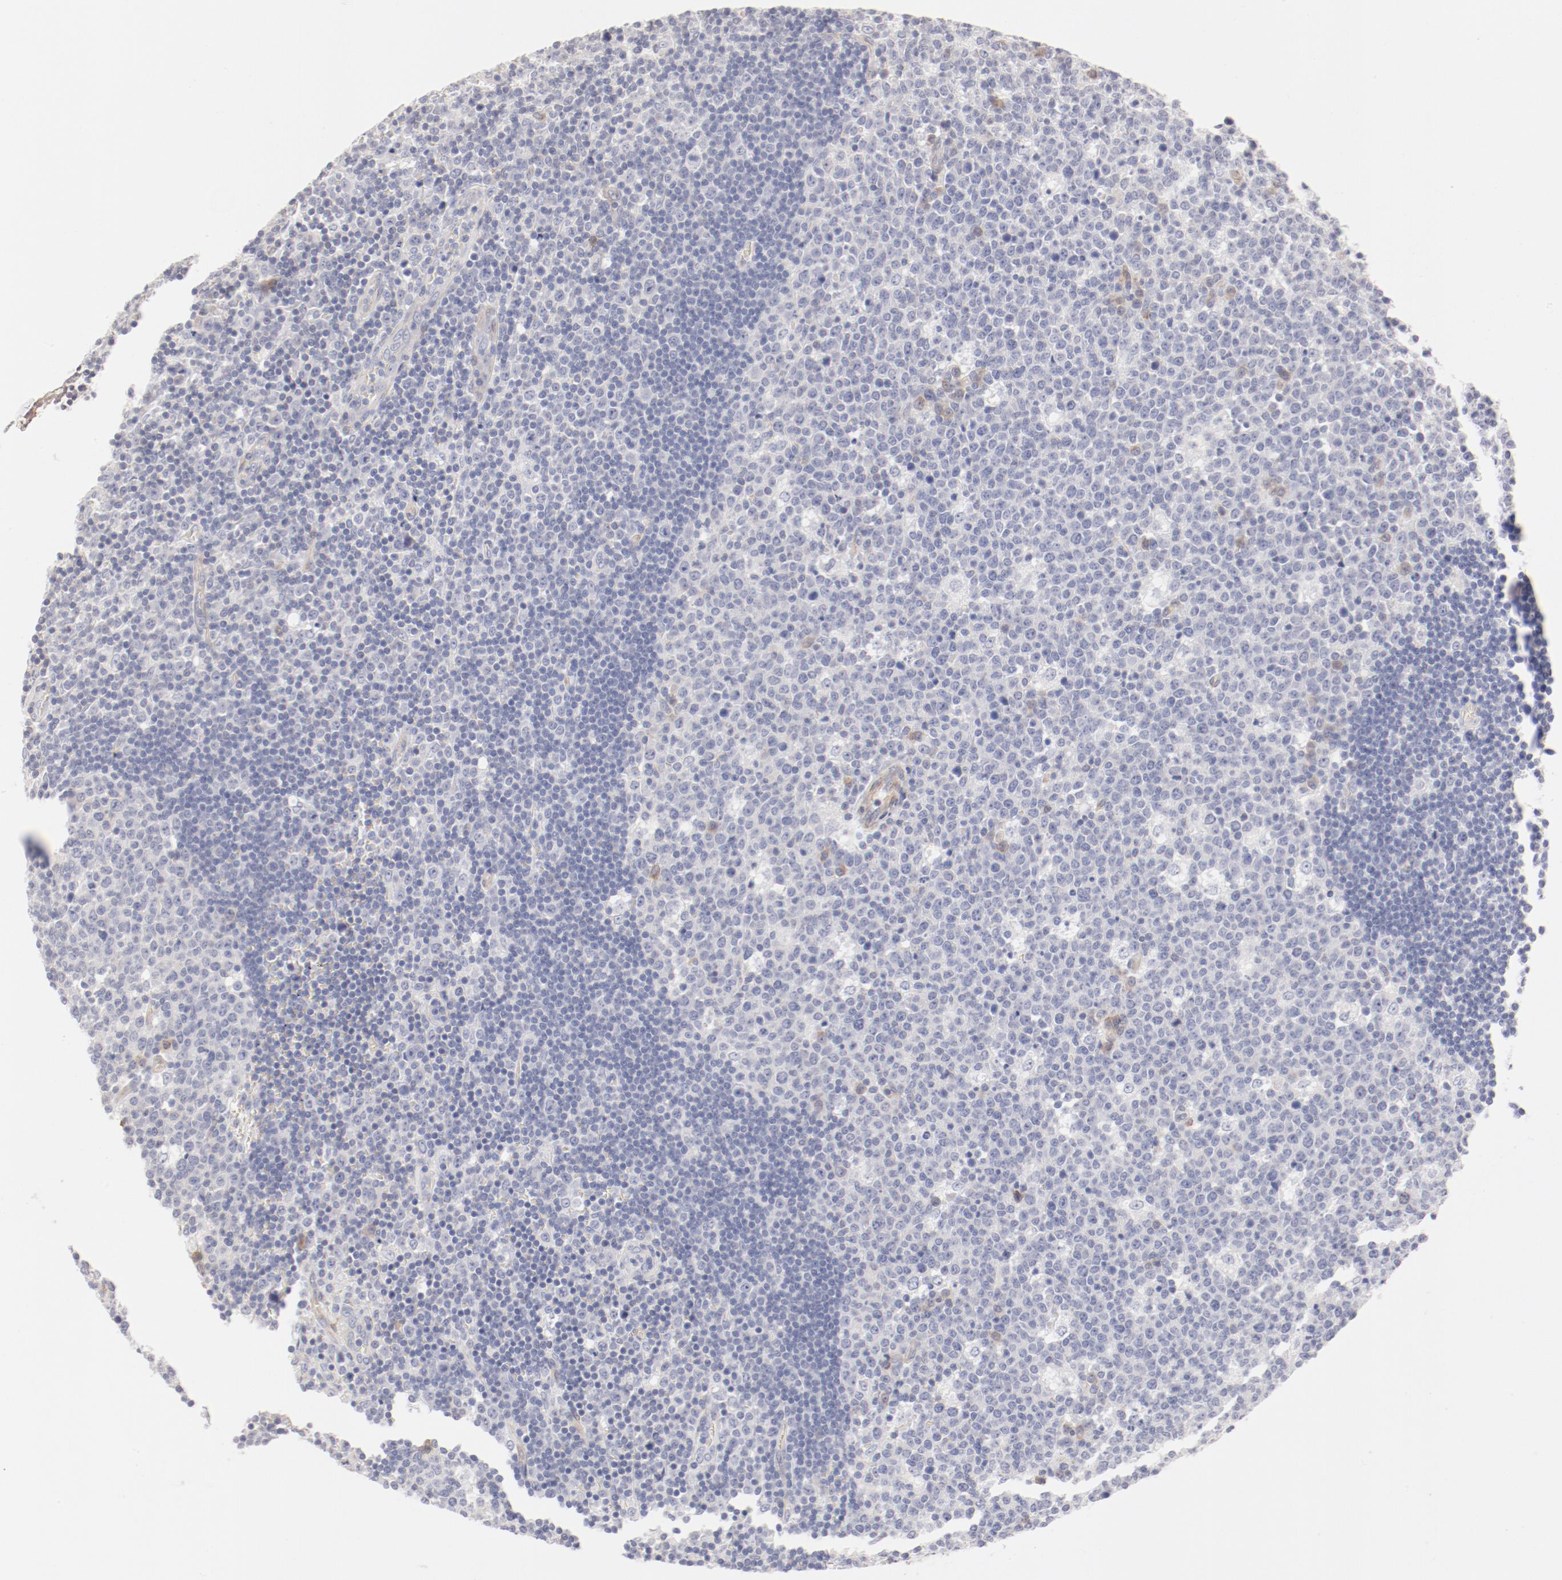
{"staining": {"intensity": "negative", "quantity": "none", "location": "none"}, "tissue": "lymph node", "cell_type": "Germinal center cells", "image_type": "normal", "snomed": [{"axis": "morphology", "description": "Normal tissue, NOS"}, {"axis": "topography", "description": "Lymph node"}, {"axis": "topography", "description": "Salivary gland"}], "caption": "This is an immunohistochemistry (IHC) micrograph of unremarkable lymph node. There is no expression in germinal center cells.", "gene": "LAX1", "patient": {"sex": "male", "age": 8}}